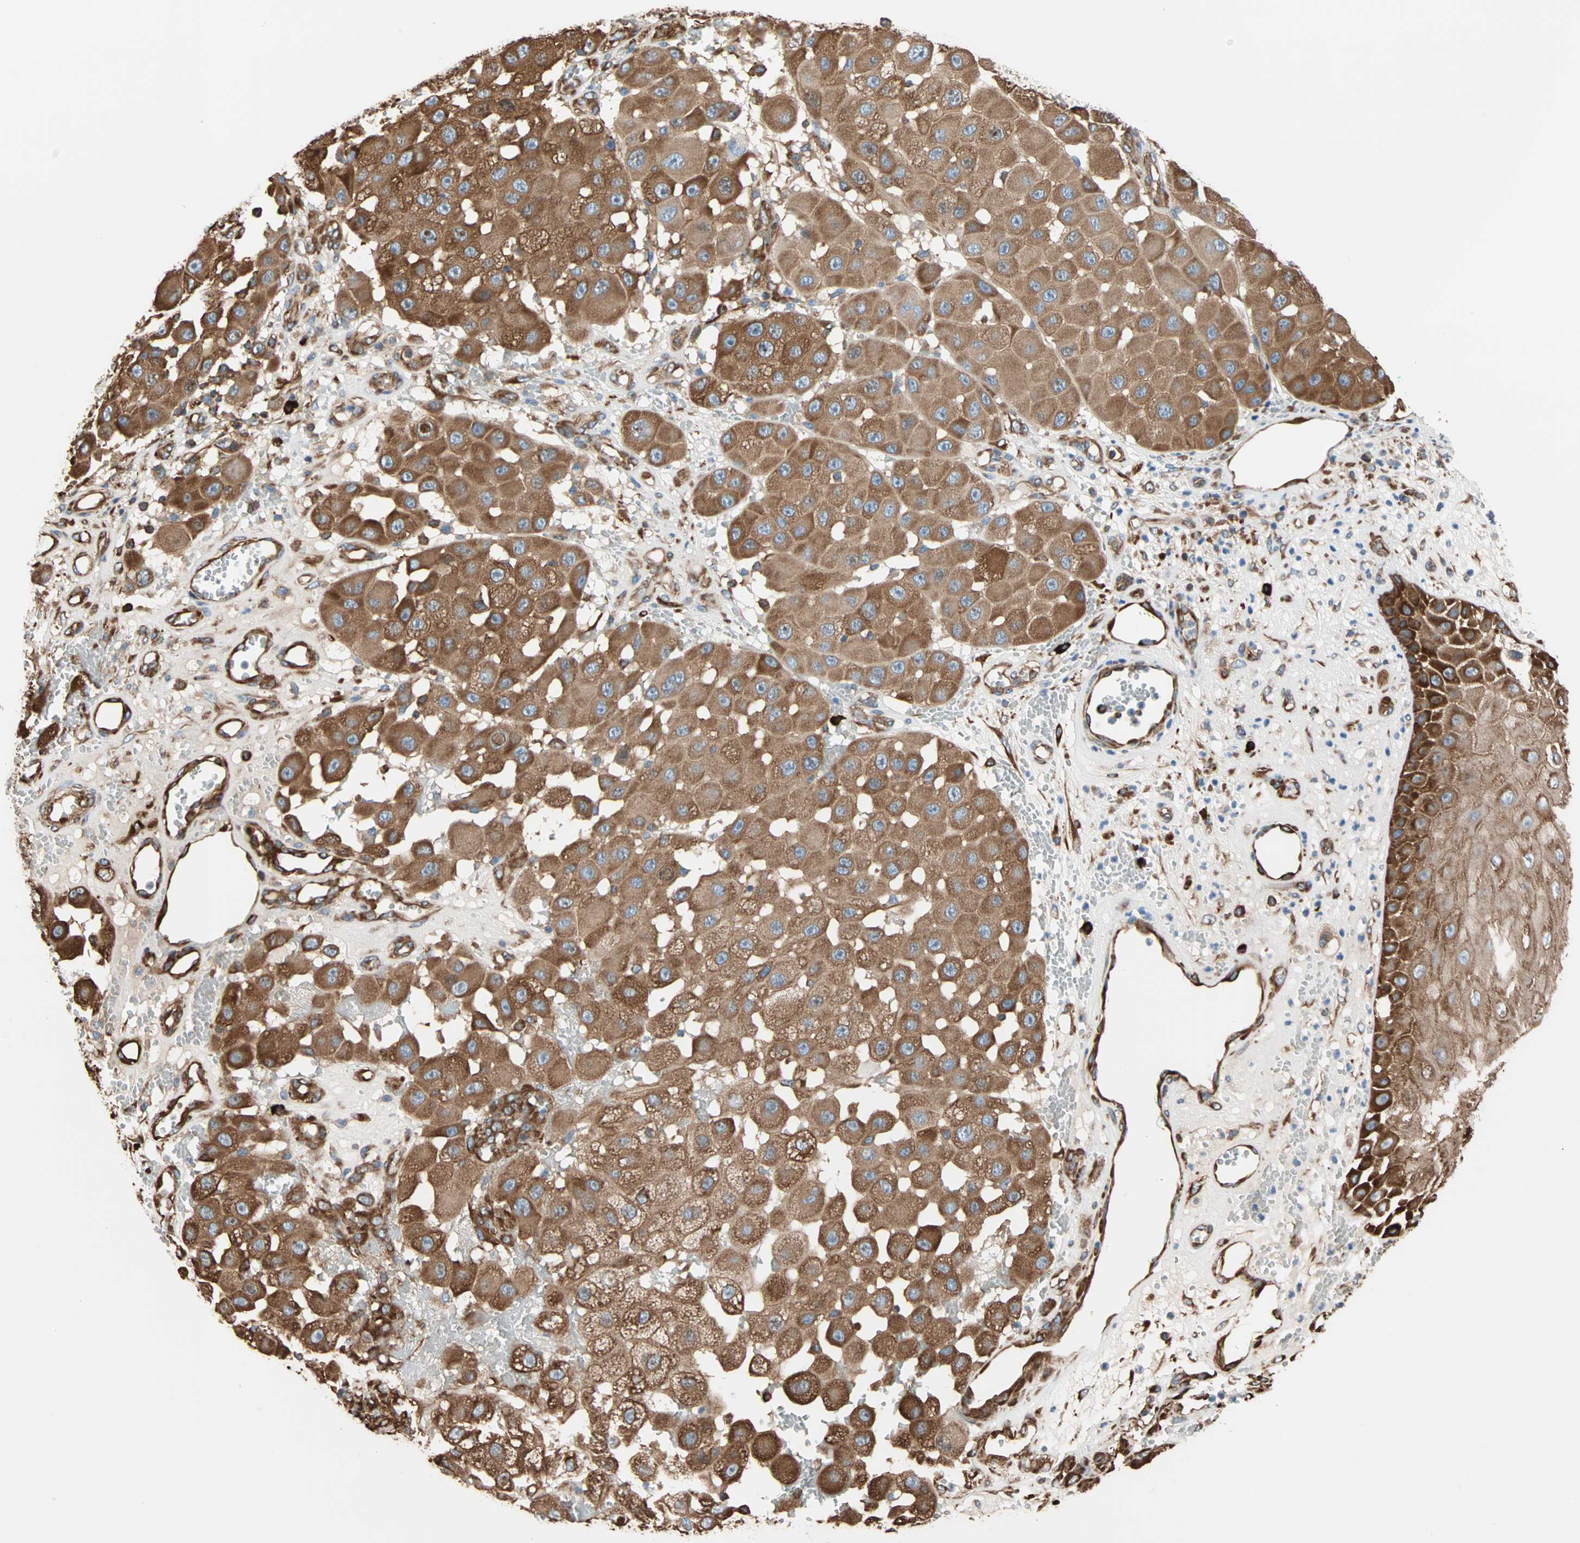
{"staining": {"intensity": "strong", "quantity": ">75%", "location": "cytoplasmic/membranous"}, "tissue": "melanoma", "cell_type": "Tumor cells", "image_type": "cancer", "snomed": [{"axis": "morphology", "description": "Malignant melanoma, NOS"}, {"axis": "topography", "description": "Skin"}], "caption": "A brown stain shows strong cytoplasmic/membranous staining of a protein in melanoma tumor cells. Immunohistochemistry stains the protein in brown and the nuclei are stained blue.", "gene": "EEF2", "patient": {"sex": "female", "age": 81}}